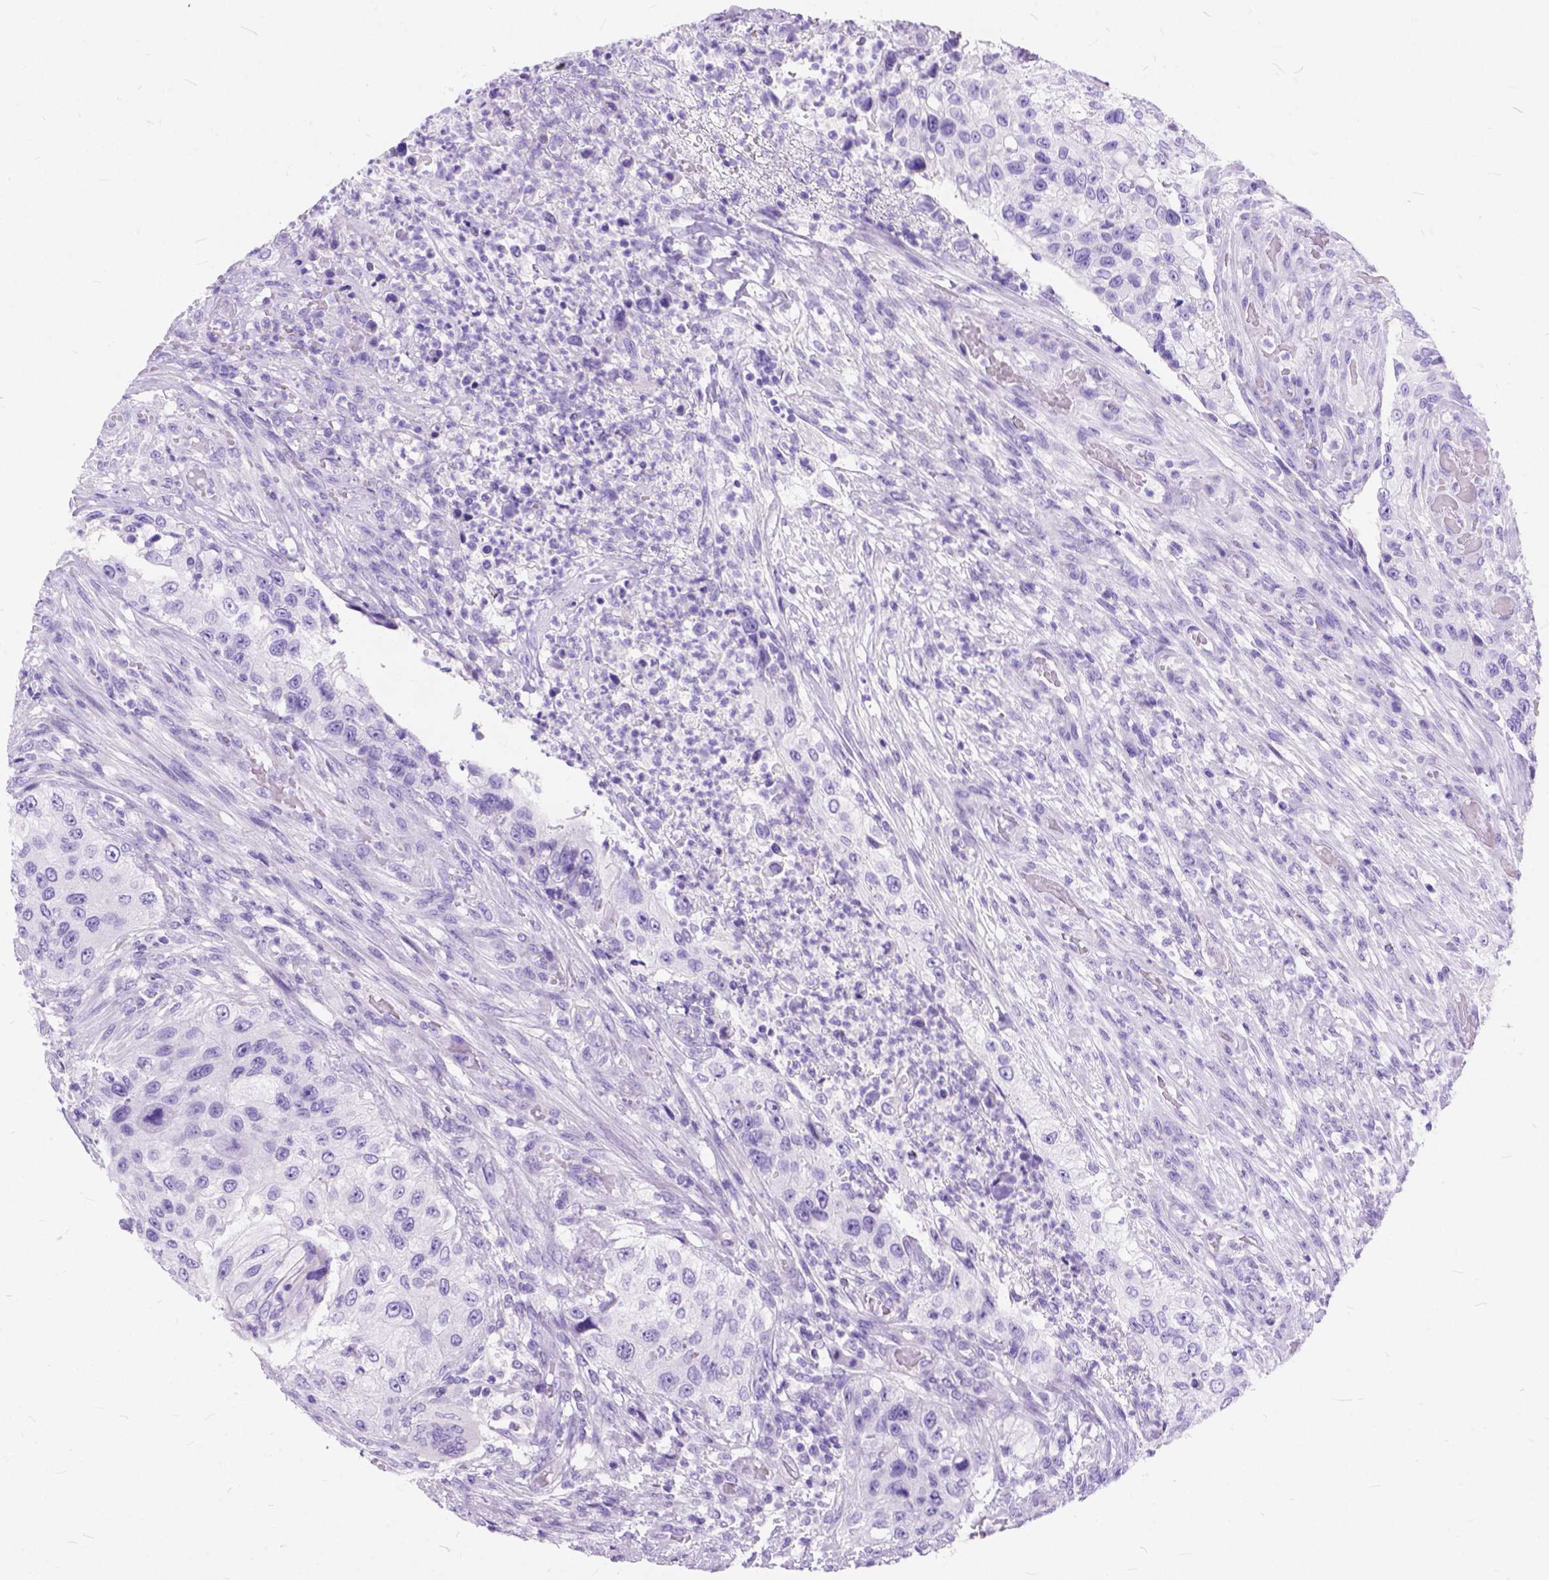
{"staining": {"intensity": "negative", "quantity": "none", "location": "none"}, "tissue": "urothelial cancer", "cell_type": "Tumor cells", "image_type": "cancer", "snomed": [{"axis": "morphology", "description": "Urothelial carcinoma, High grade"}, {"axis": "topography", "description": "Urinary bladder"}], "caption": "IHC of high-grade urothelial carcinoma reveals no expression in tumor cells.", "gene": "C1QTNF3", "patient": {"sex": "female", "age": 60}}